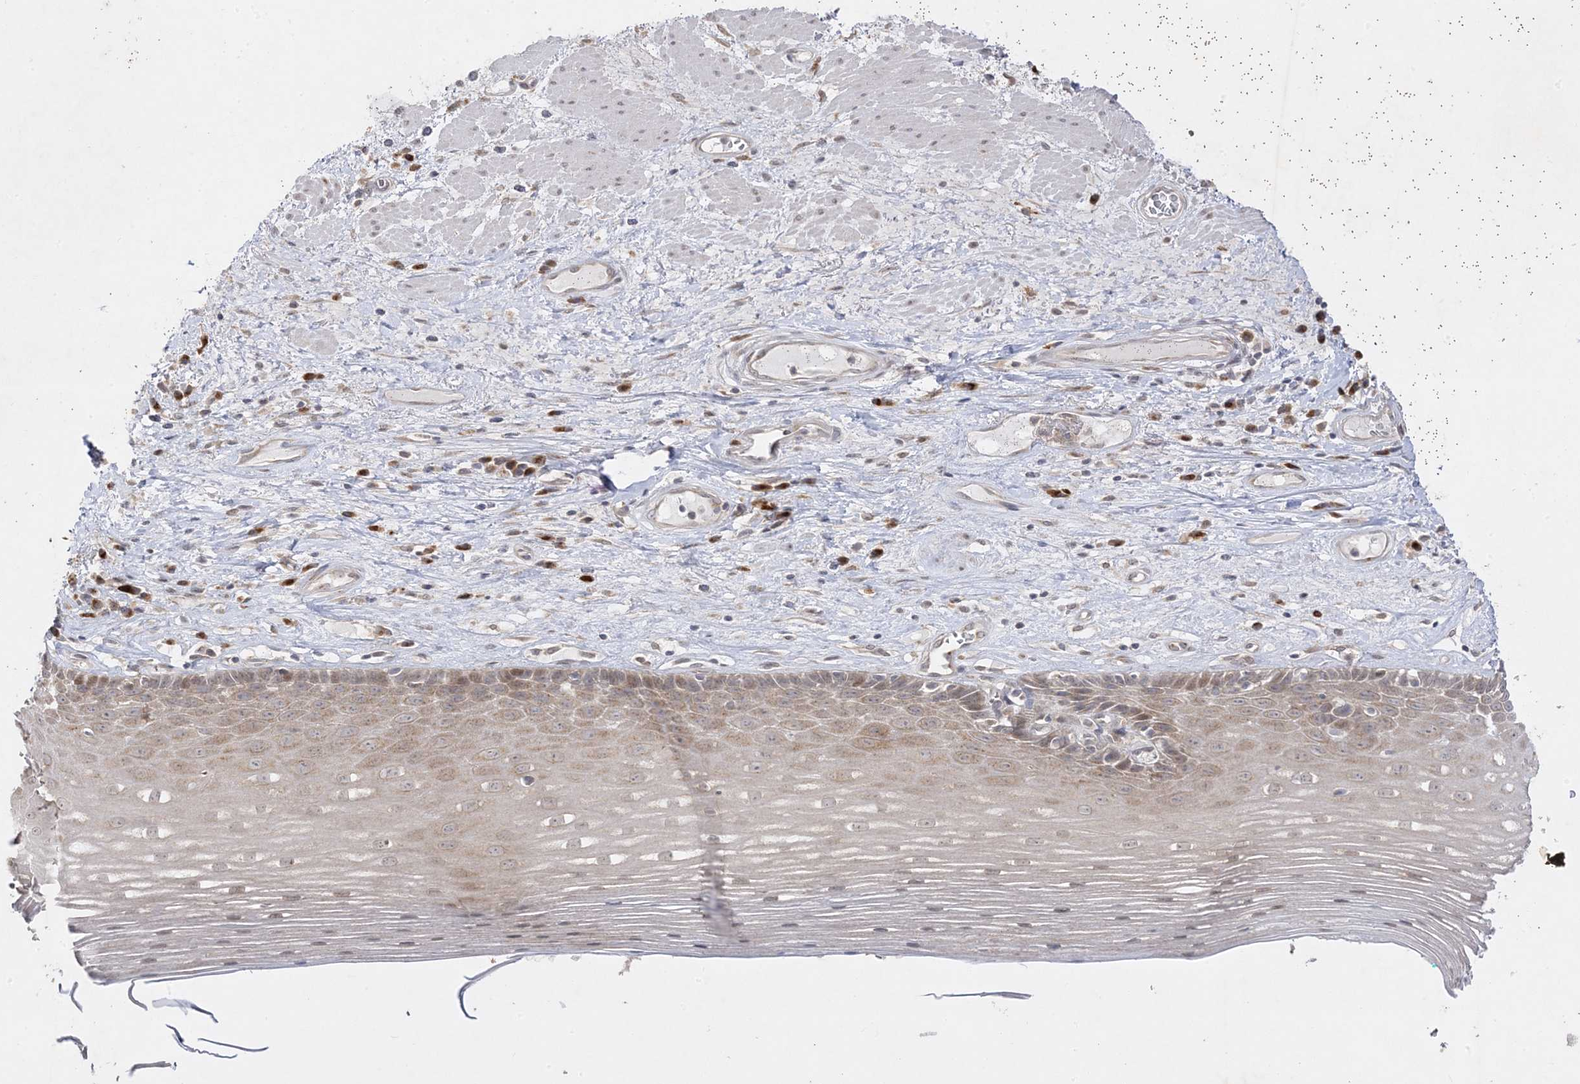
{"staining": {"intensity": "moderate", "quantity": "25%-75%", "location": "cytoplasmic/membranous"}, "tissue": "esophagus", "cell_type": "Squamous epithelial cells", "image_type": "normal", "snomed": [{"axis": "morphology", "description": "Normal tissue, NOS"}, {"axis": "topography", "description": "Esophagus"}], "caption": "The micrograph displays staining of unremarkable esophagus, revealing moderate cytoplasmic/membranous protein staining (brown color) within squamous epithelial cells.", "gene": "C2CD2", "patient": {"sex": "male", "age": 62}}